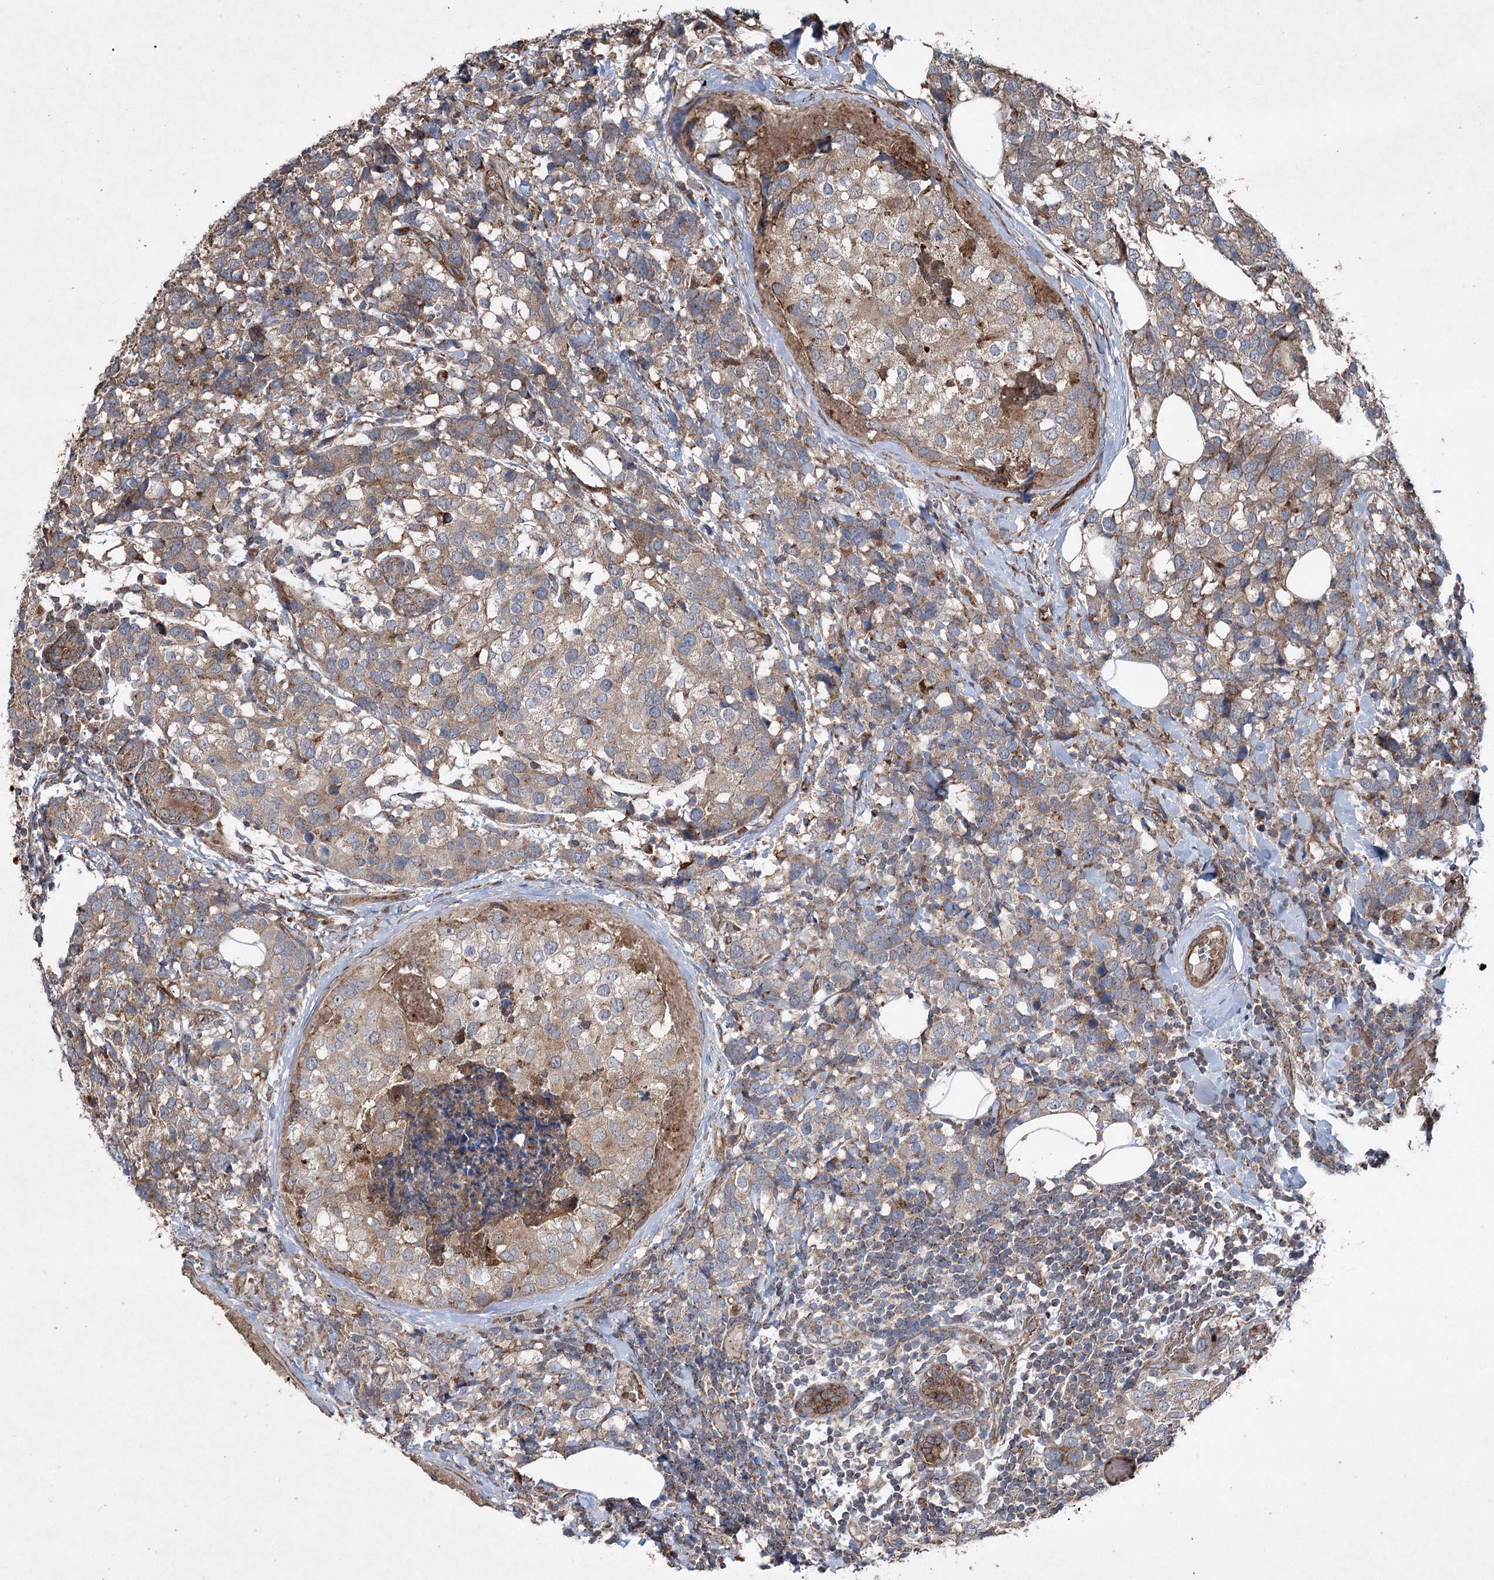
{"staining": {"intensity": "moderate", "quantity": ">75%", "location": "cytoplasmic/membranous"}, "tissue": "breast cancer", "cell_type": "Tumor cells", "image_type": "cancer", "snomed": [{"axis": "morphology", "description": "Lobular carcinoma"}, {"axis": "topography", "description": "Breast"}], "caption": "Breast lobular carcinoma stained with a brown dye demonstrates moderate cytoplasmic/membranous positive positivity in approximately >75% of tumor cells.", "gene": "SERINC5", "patient": {"sex": "female", "age": 59}}